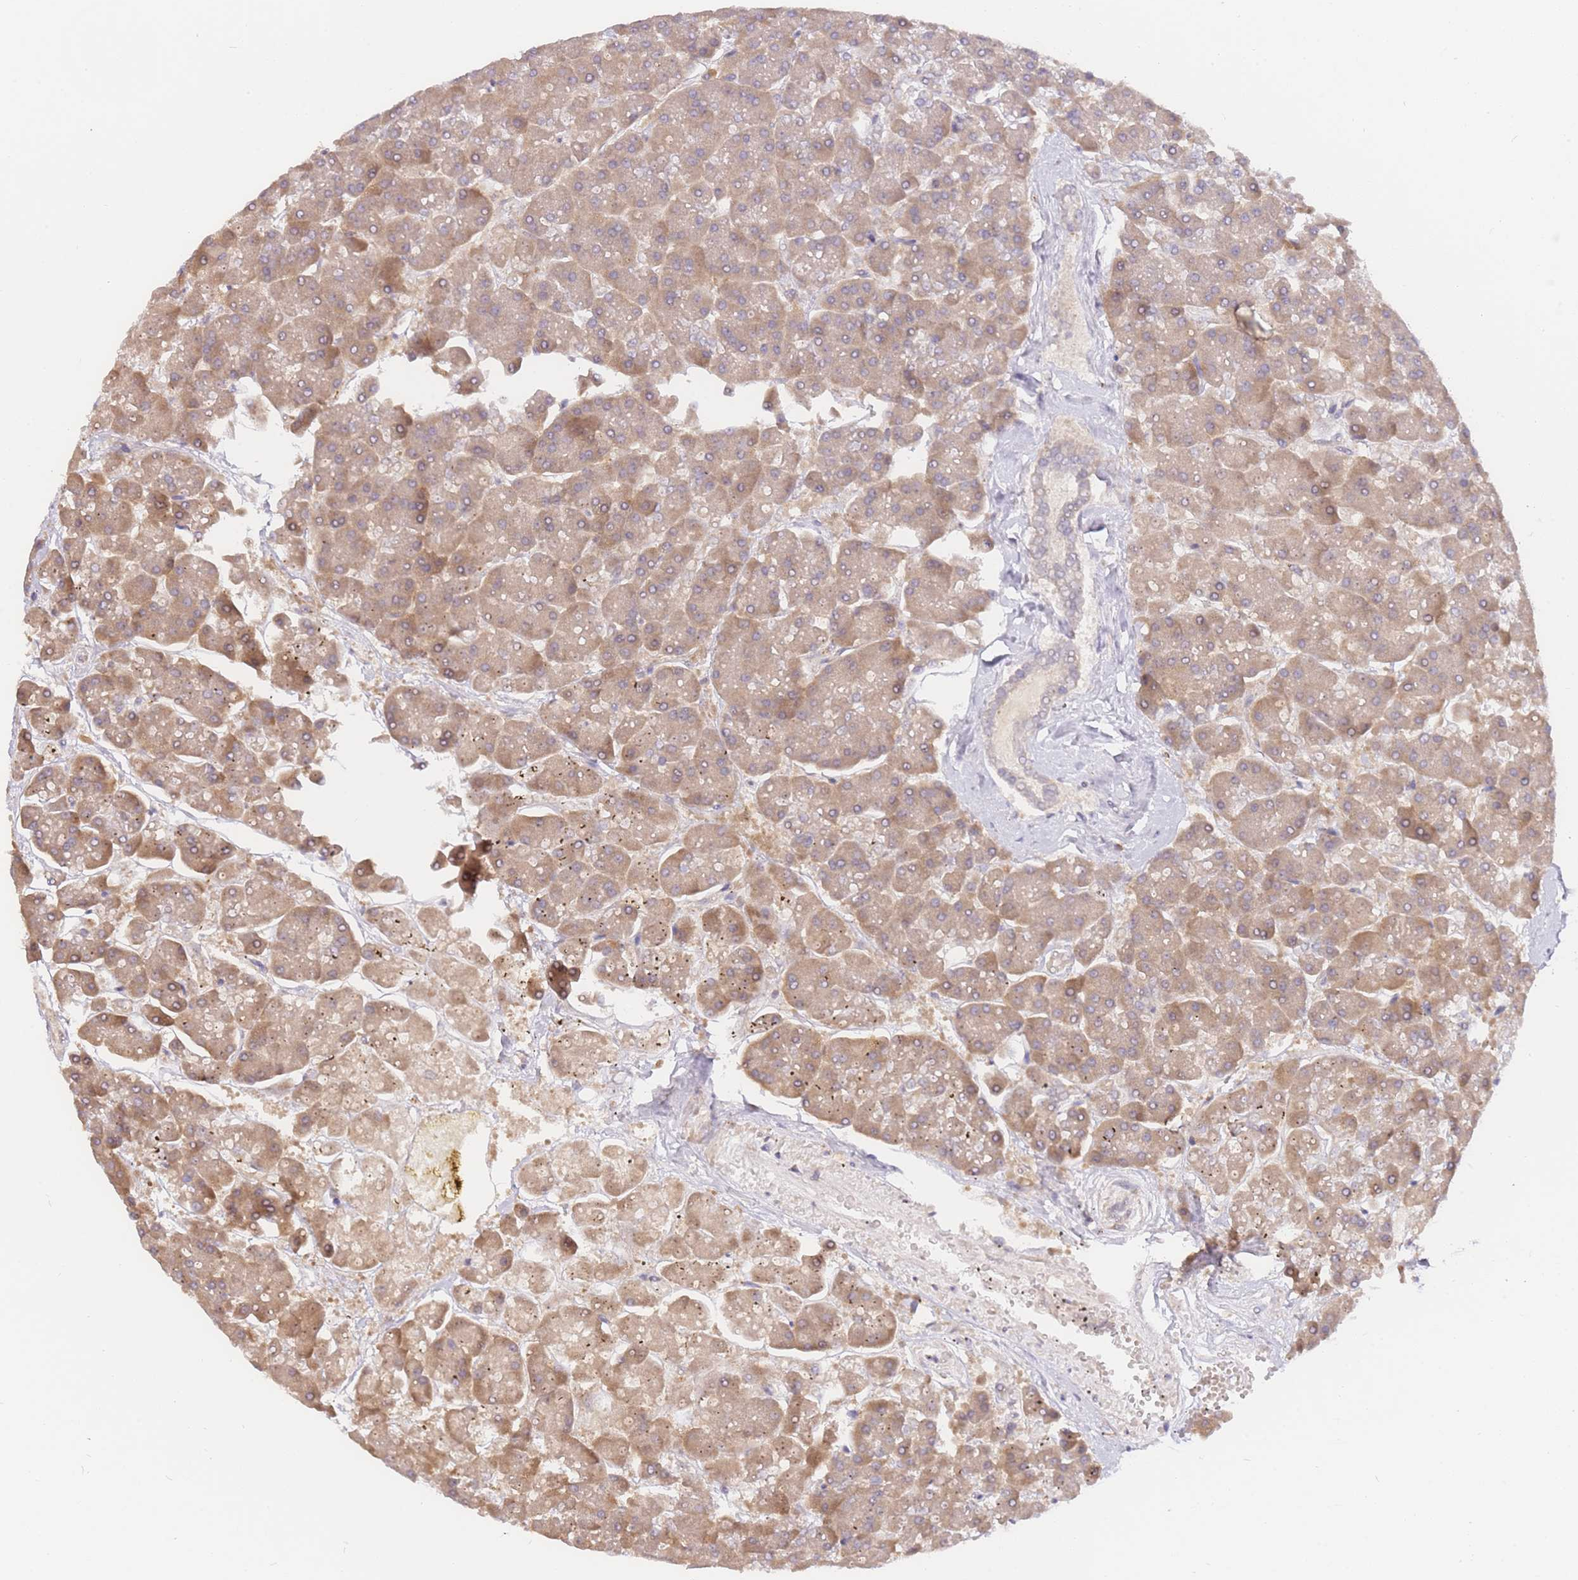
{"staining": {"intensity": "moderate", "quantity": "25%-75%", "location": "cytoplasmic/membranous"}, "tissue": "pancreas", "cell_type": "Exocrine glandular cells", "image_type": "normal", "snomed": [{"axis": "morphology", "description": "Normal tissue, NOS"}, {"axis": "topography", "description": "Pancreas"}, {"axis": "topography", "description": "Peripheral nerve tissue"}], "caption": "Pancreas was stained to show a protein in brown. There is medium levels of moderate cytoplasmic/membranous positivity in approximately 25%-75% of exocrine glandular cells. The protein is stained brown, and the nuclei are stained in blue (DAB (3,3'-diaminobenzidine) IHC with brightfield microscopy, high magnification).", "gene": "ZNF577", "patient": {"sex": "male", "age": 54}}